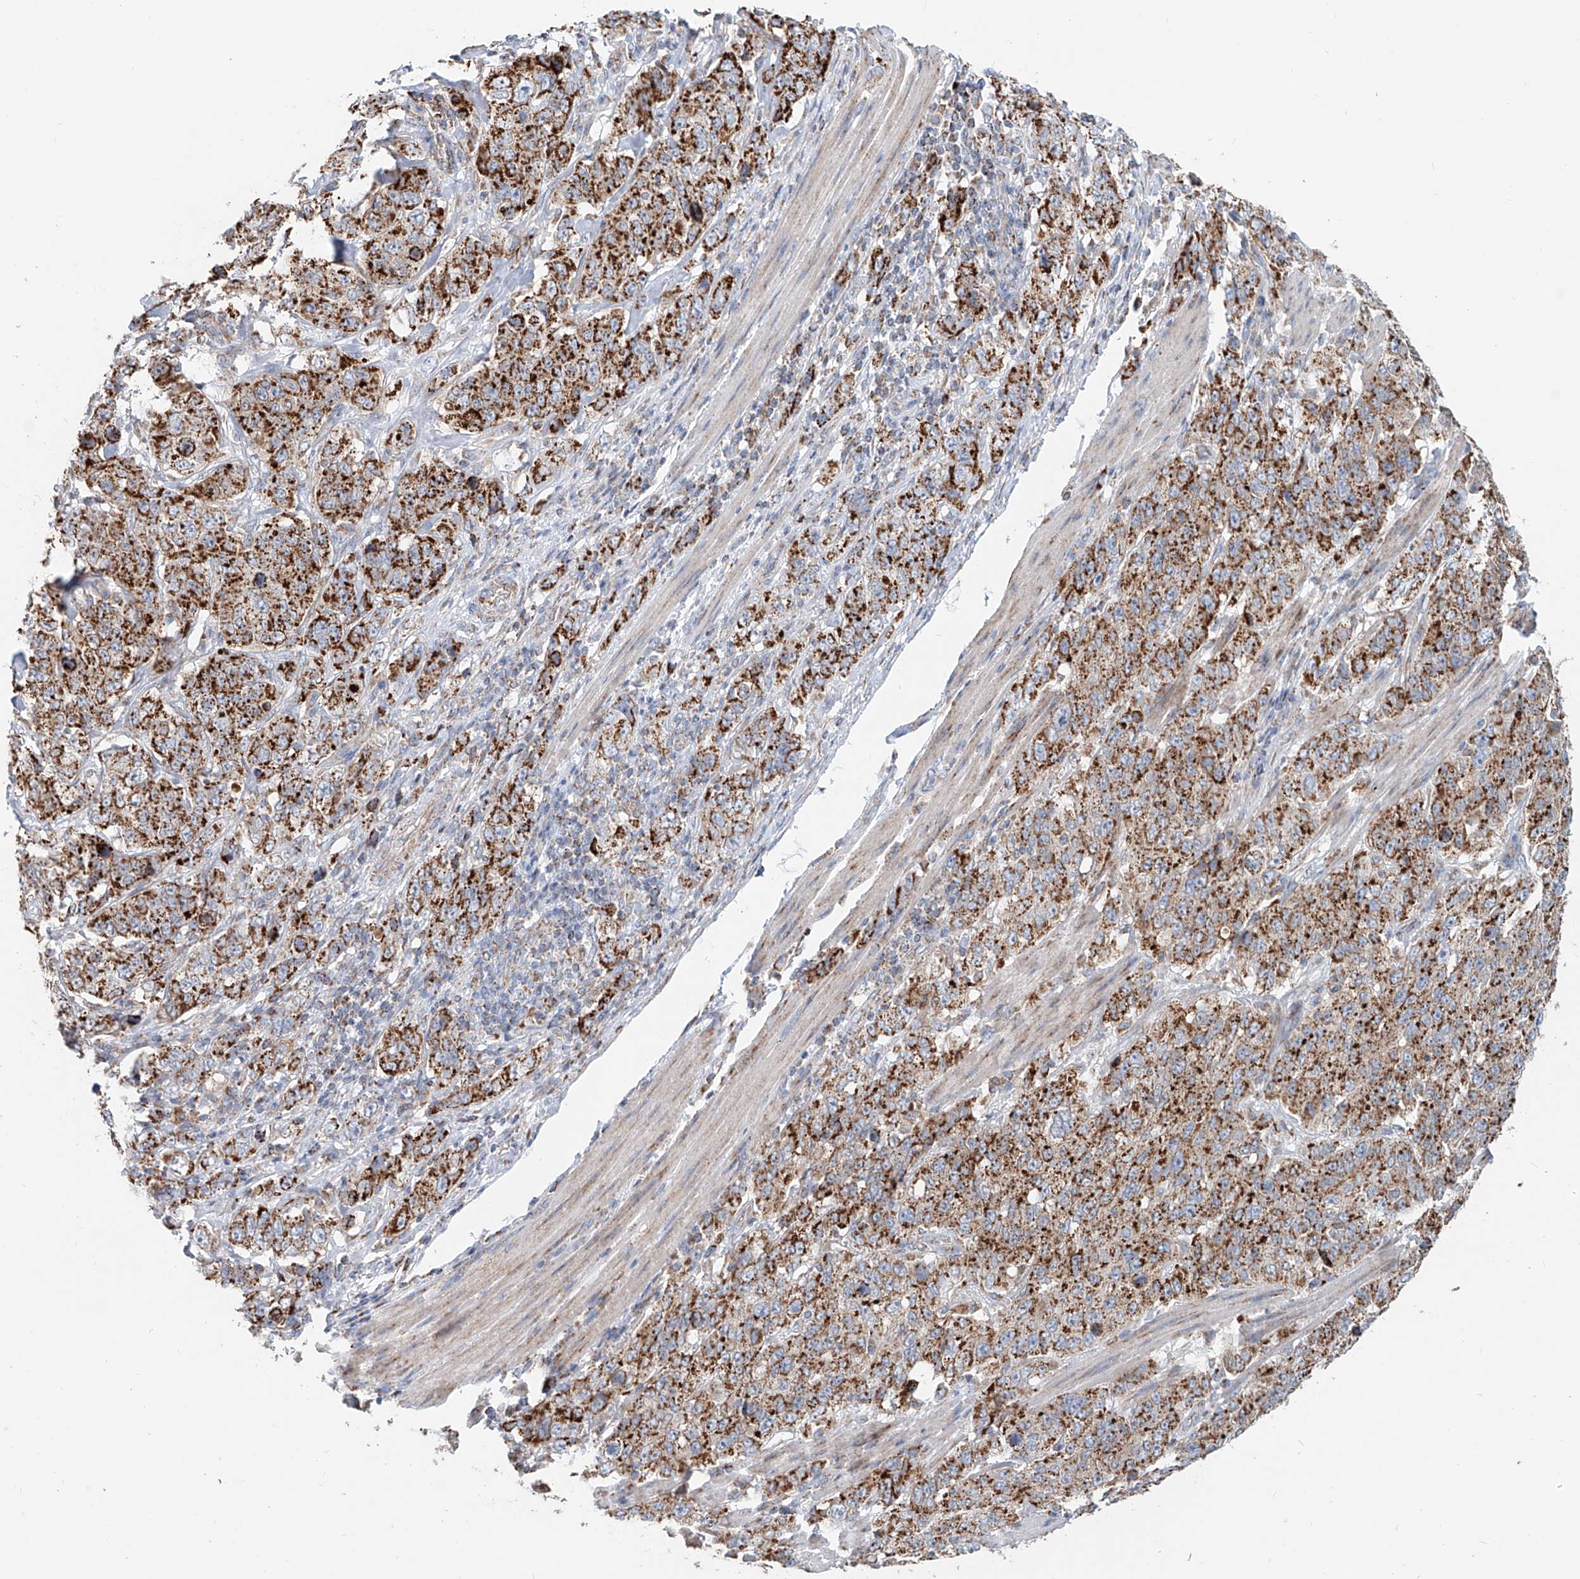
{"staining": {"intensity": "strong", "quantity": ">75%", "location": "cytoplasmic/membranous"}, "tissue": "stomach cancer", "cell_type": "Tumor cells", "image_type": "cancer", "snomed": [{"axis": "morphology", "description": "Adenocarcinoma, NOS"}, {"axis": "topography", "description": "Stomach"}], "caption": "Adenocarcinoma (stomach) stained with immunohistochemistry (IHC) reveals strong cytoplasmic/membranous staining in approximately >75% of tumor cells.", "gene": "CARD10", "patient": {"sex": "male", "age": 48}}